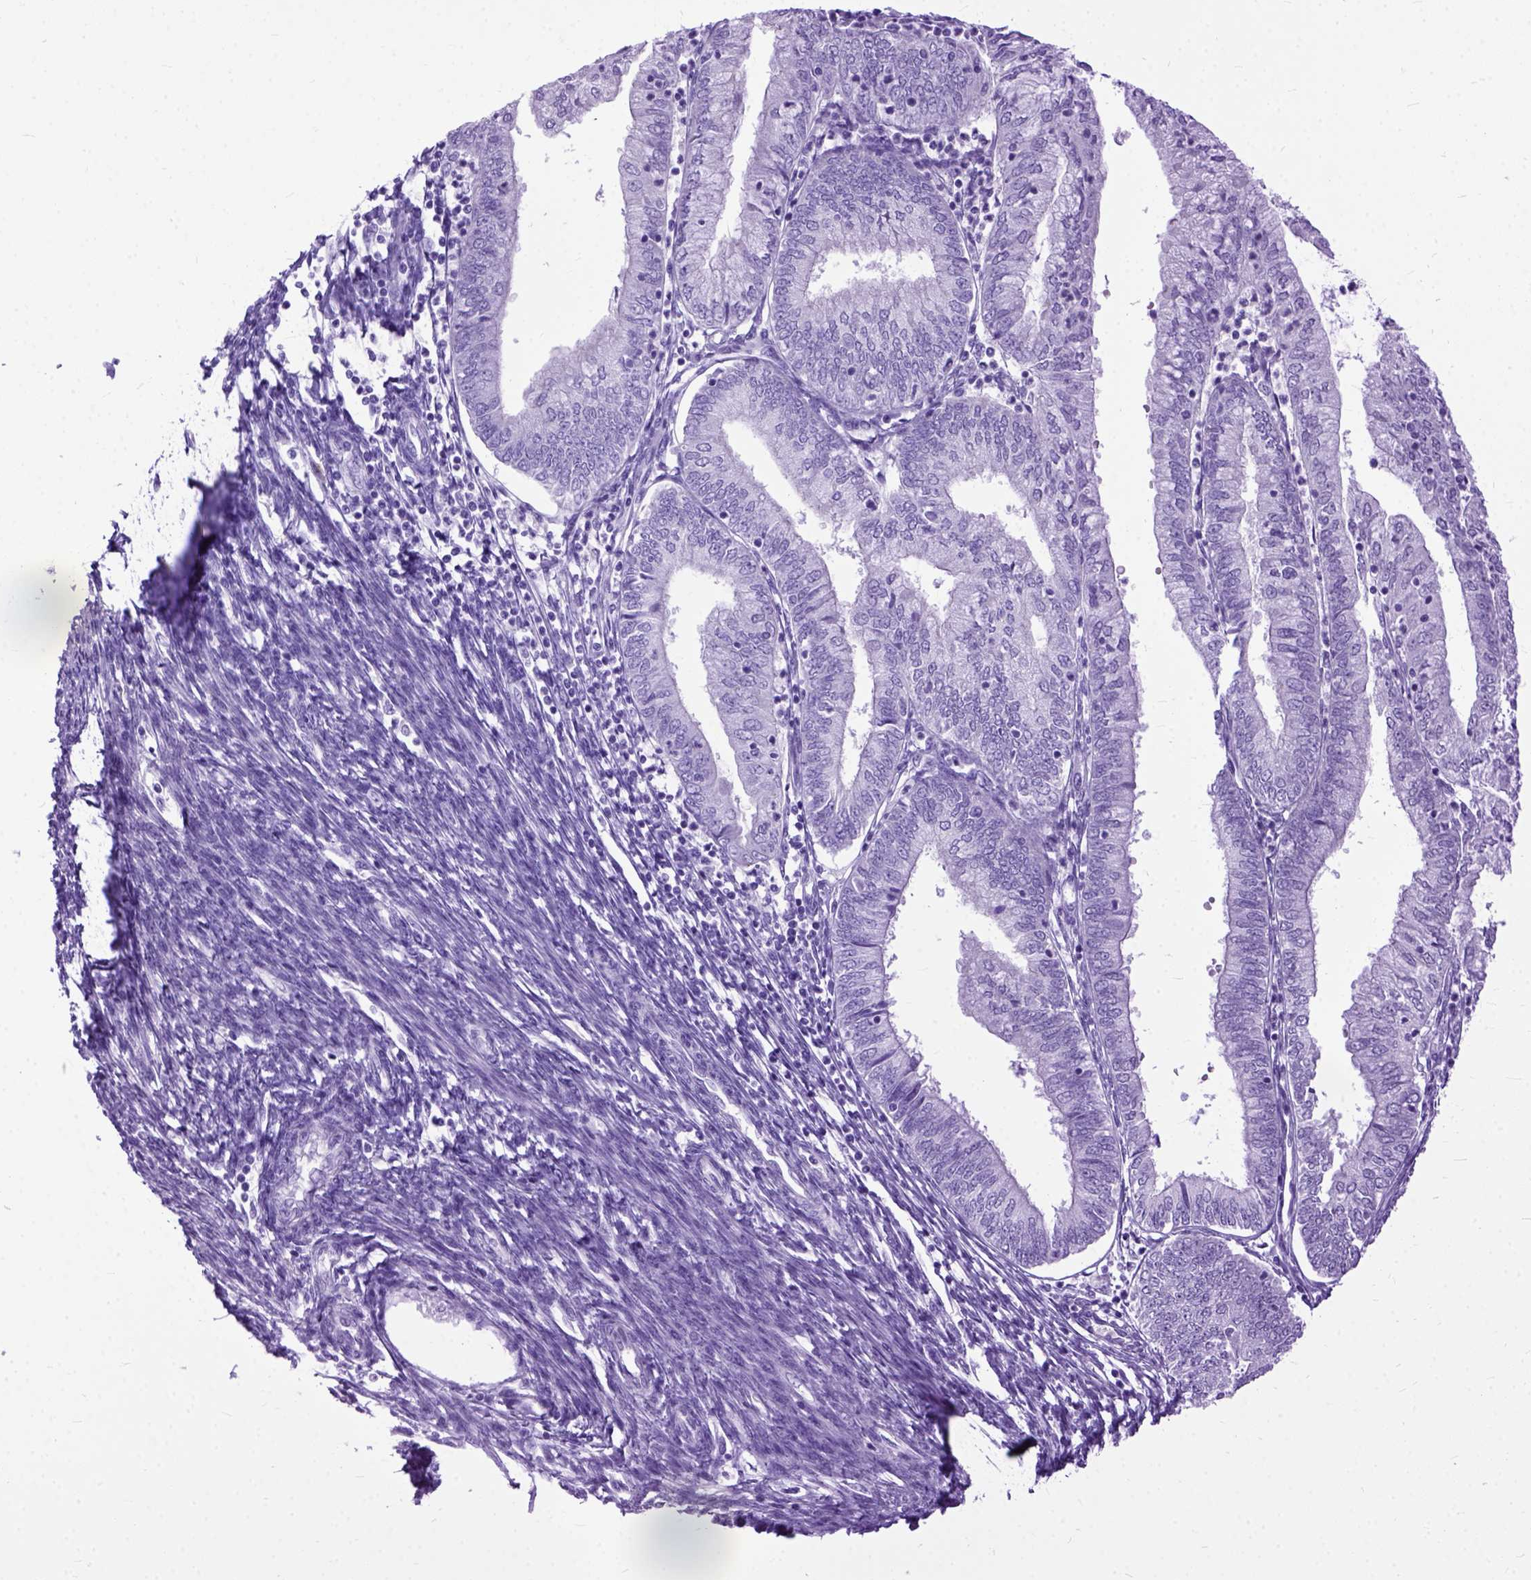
{"staining": {"intensity": "negative", "quantity": "none", "location": "none"}, "tissue": "endometrial cancer", "cell_type": "Tumor cells", "image_type": "cancer", "snomed": [{"axis": "morphology", "description": "Adenocarcinoma, NOS"}, {"axis": "topography", "description": "Endometrium"}], "caption": "Immunohistochemistry (IHC) image of endometrial cancer (adenocarcinoma) stained for a protein (brown), which exhibits no staining in tumor cells.", "gene": "GNGT1", "patient": {"sex": "female", "age": 55}}